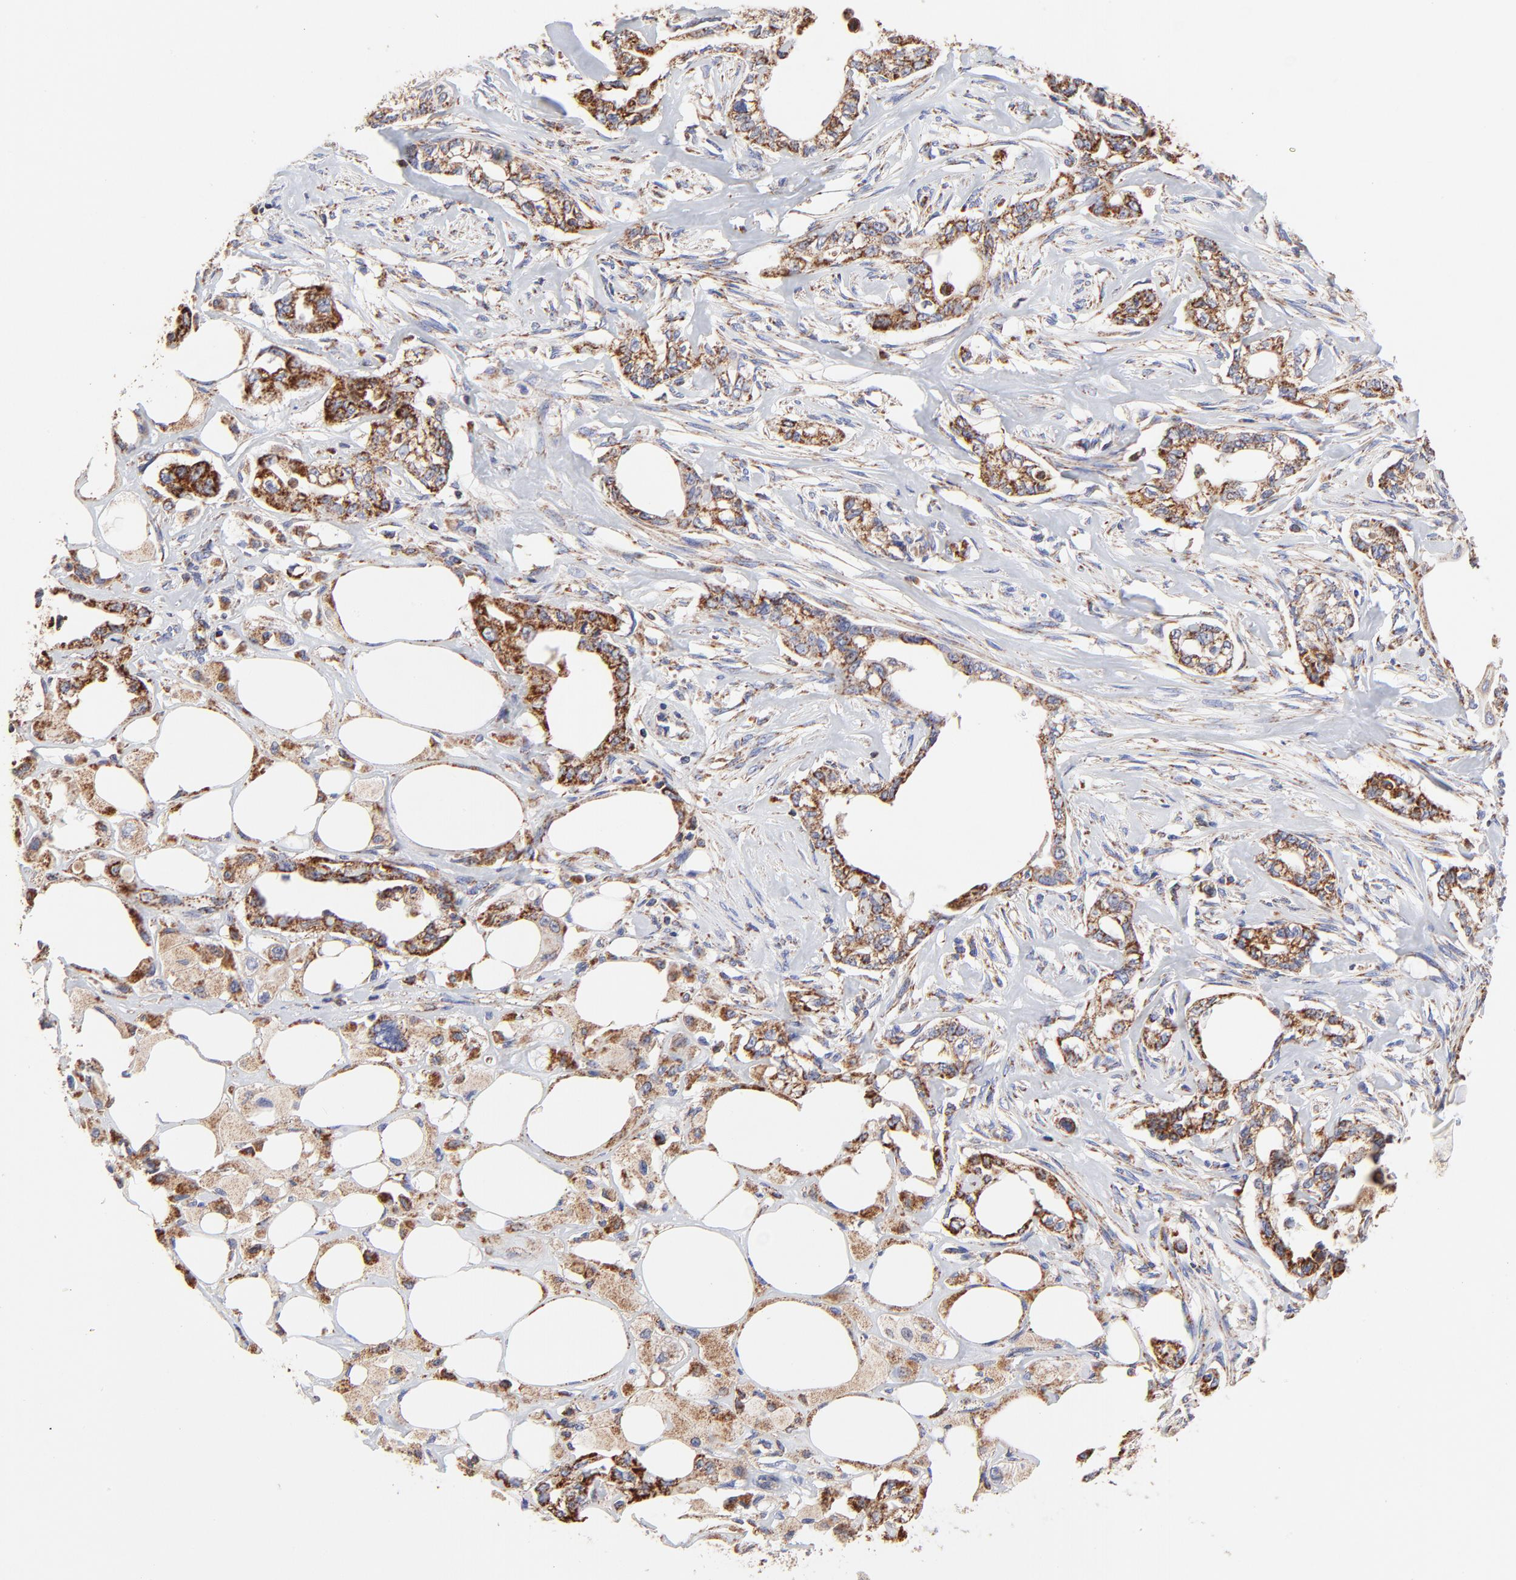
{"staining": {"intensity": "strong", "quantity": ">75%", "location": "cytoplasmic/membranous"}, "tissue": "pancreatic cancer", "cell_type": "Tumor cells", "image_type": "cancer", "snomed": [{"axis": "morphology", "description": "Normal tissue, NOS"}, {"axis": "topography", "description": "Pancreas"}], "caption": "About >75% of tumor cells in human pancreatic cancer demonstrate strong cytoplasmic/membranous protein staining as visualized by brown immunohistochemical staining.", "gene": "SSBP1", "patient": {"sex": "male", "age": 42}}